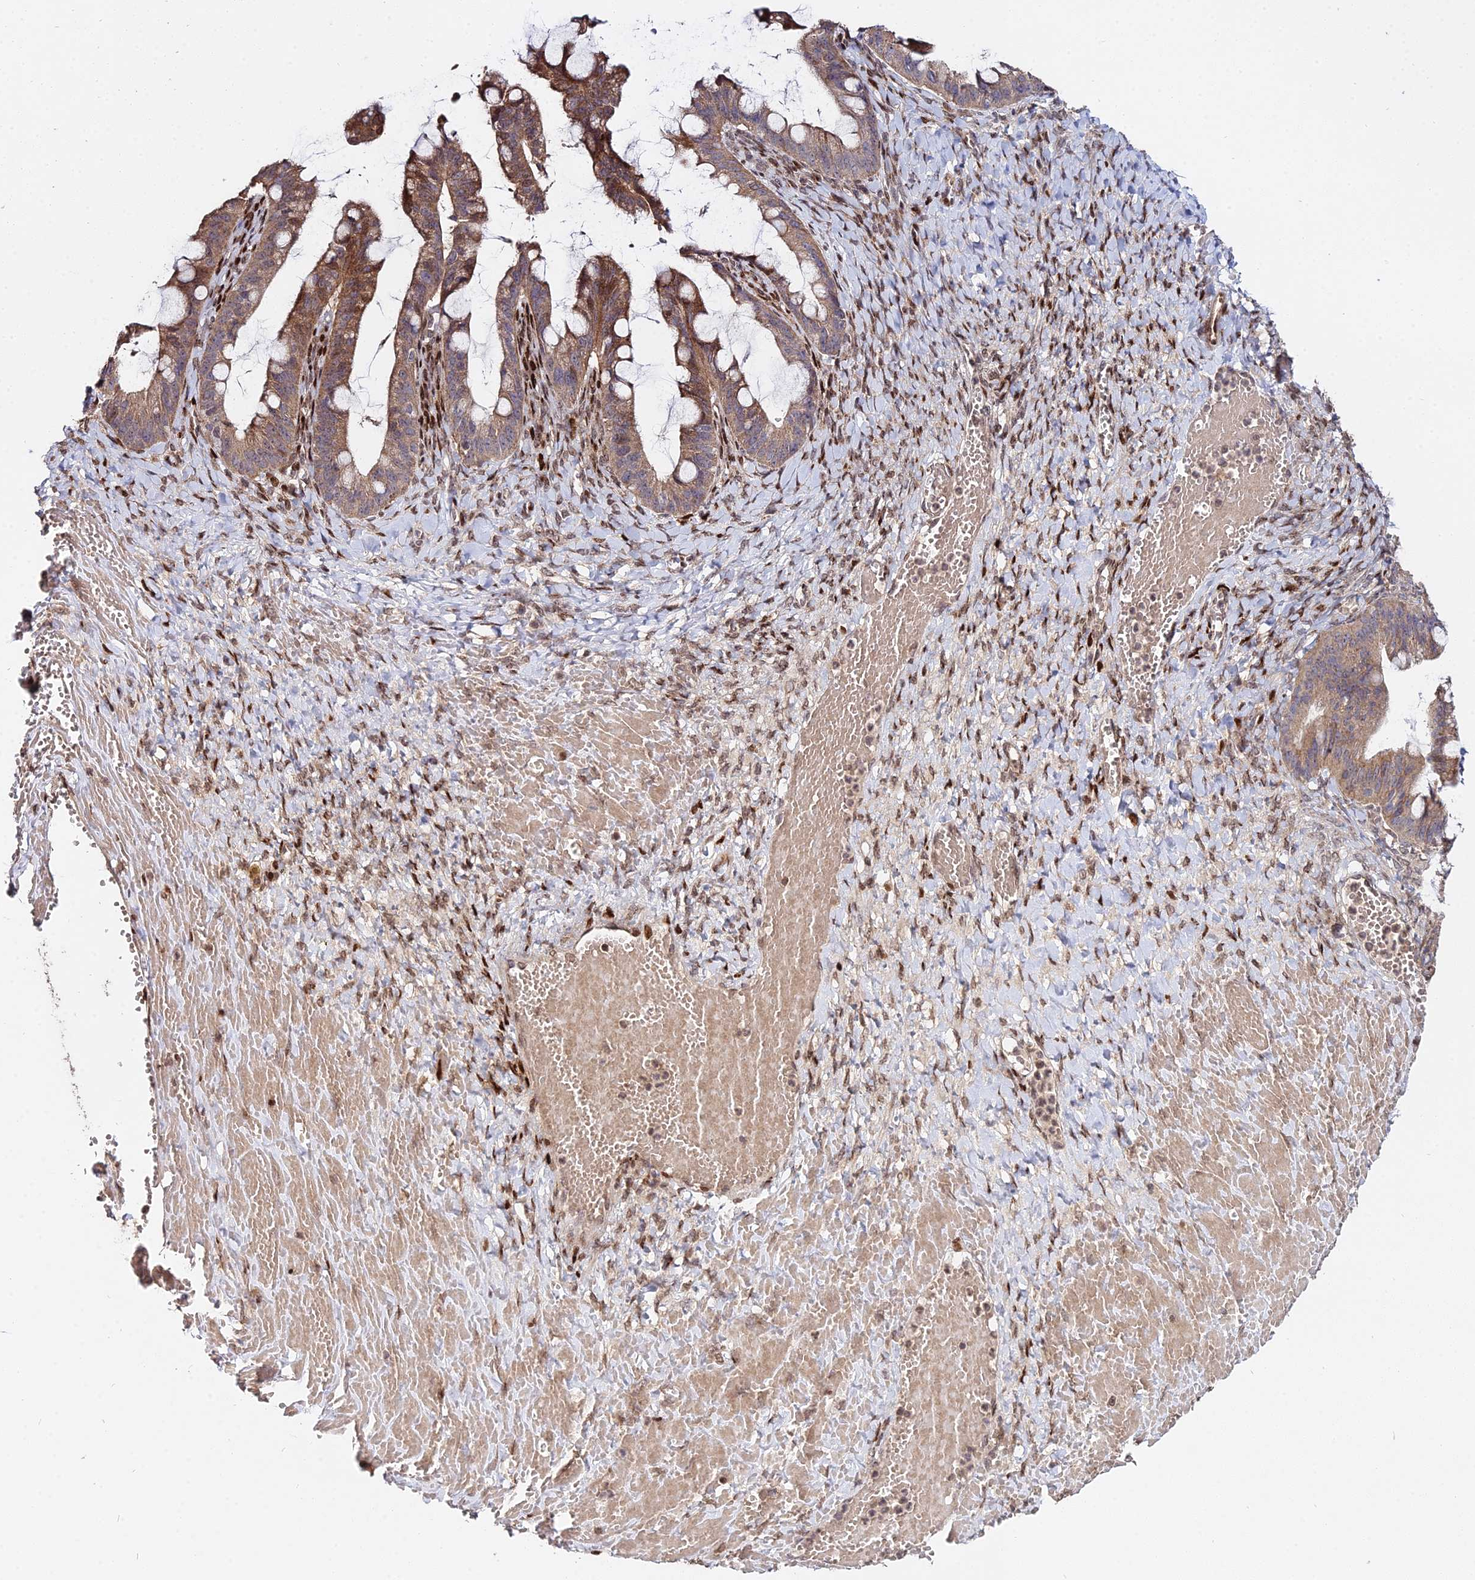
{"staining": {"intensity": "strong", "quantity": ">75%", "location": "cytoplasmic/membranous"}, "tissue": "ovarian cancer", "cell_type": "Tumor cells", "image_type": "cancer", "snomed": [{"axis": "morphology", "description": "Cystadenocarcinoma, mucinous, NOS"}, {"axis": "topography", "description": "Ovary"}], "caption": "Immunohistochemical staining of ovarian cancer (mucinous cystadenocarcinoma) reveals high levels of strong cytoplasmic/membranous protein positivity in about >75% of tumor cells.", "gene": "RBMS2", "patient": {"sex": "female", "age": 73}}